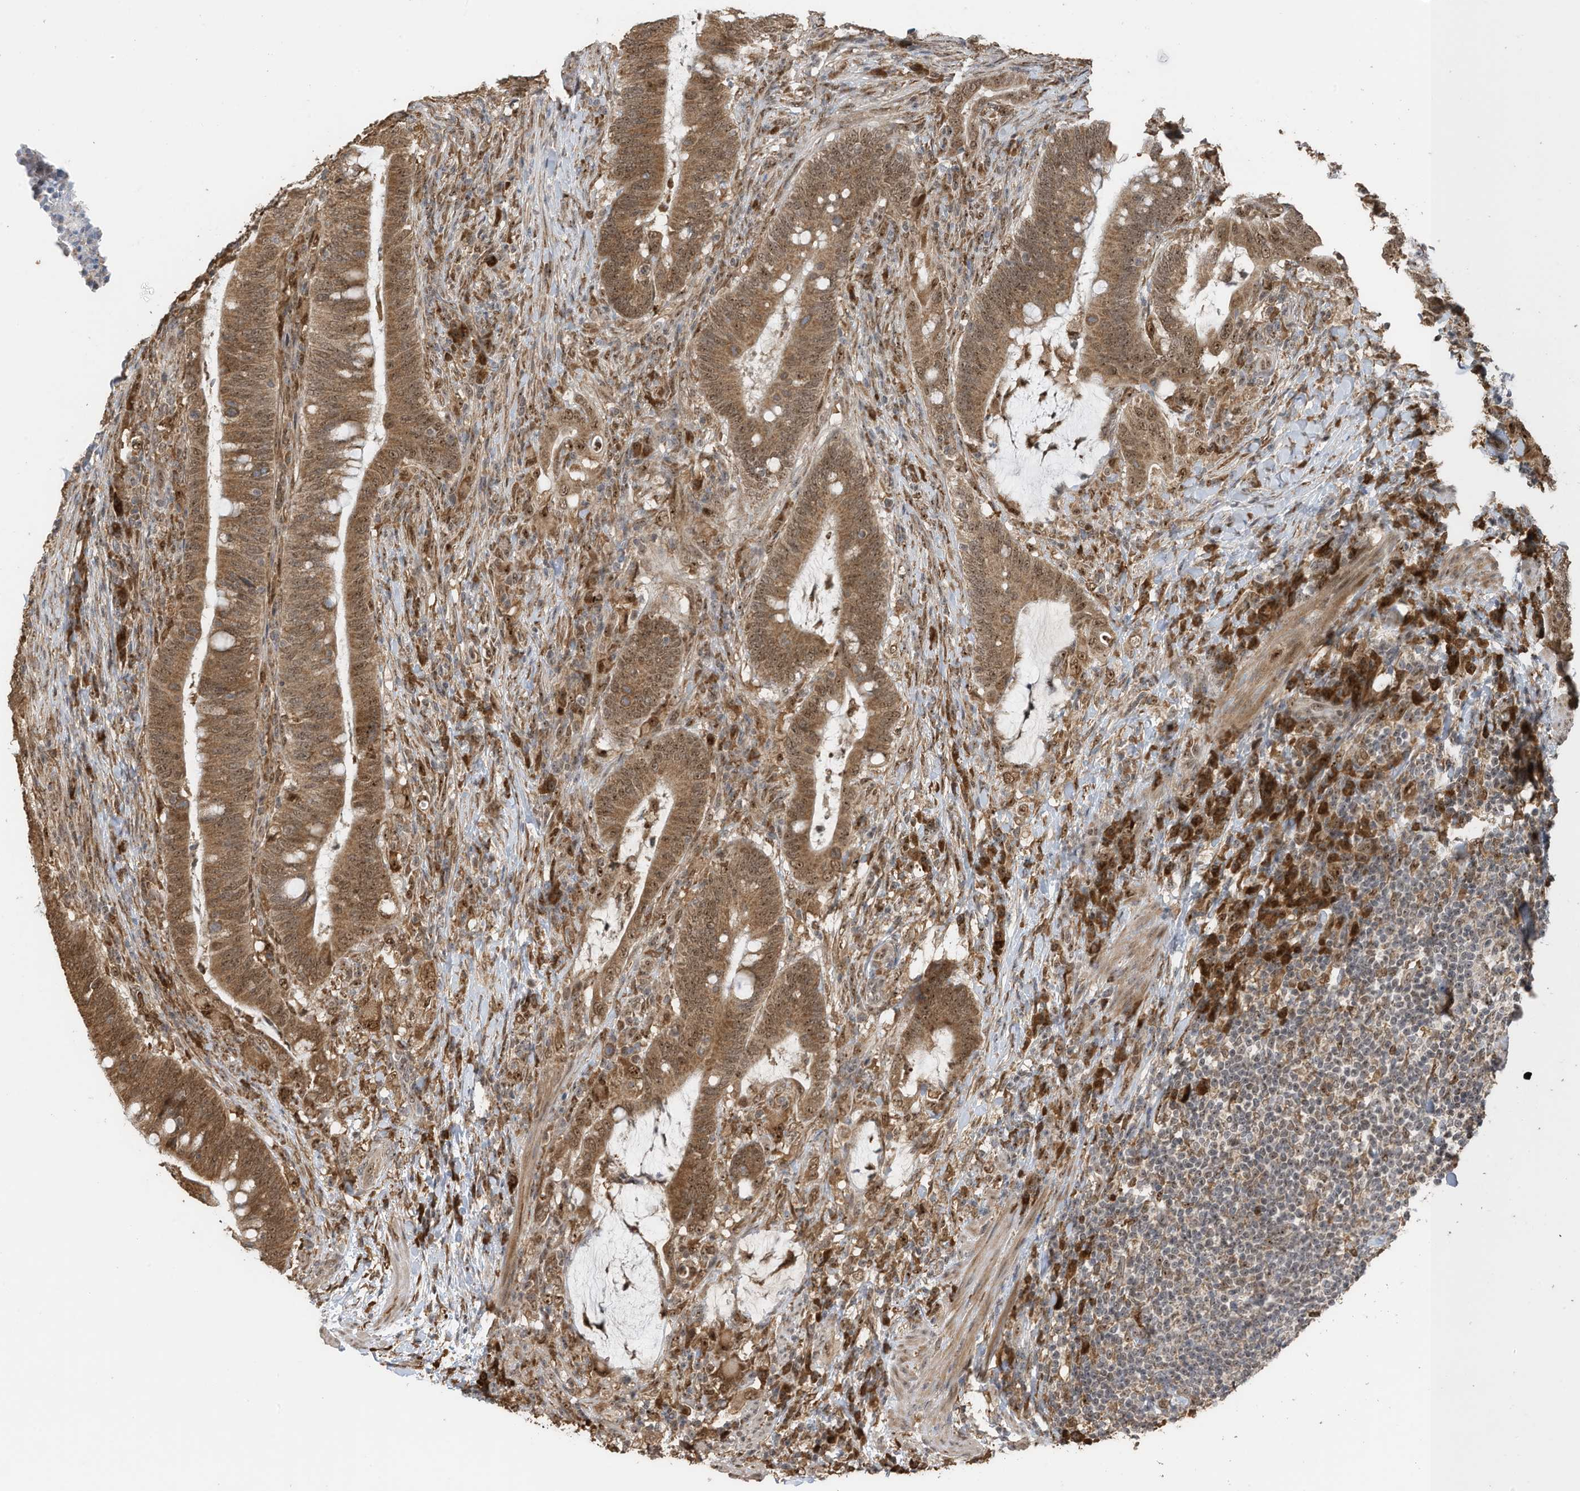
{"staining": {"intensity": "moderate", "quantity": ">75%", "location": "cytoplasmic/membranous,nuclear"}, "tissue": "colorectal cancer", "cell_type": "Tumor cells", "image_type": "cancer", "snomed": [{"axis": "morphology", "description": "Adenocarcinoma, NOS"}, {"axis": "topography", "description": "Colon"}], "caption": "Adenocarcinoma (colorectal) stained with immunohistochemistry shows moderate cytoplasmic/membranous and nuclear positivity in about >75% of tumor cells.", "gene": "ERLEC1", "patient": {"sex": "female", "age": 66}}